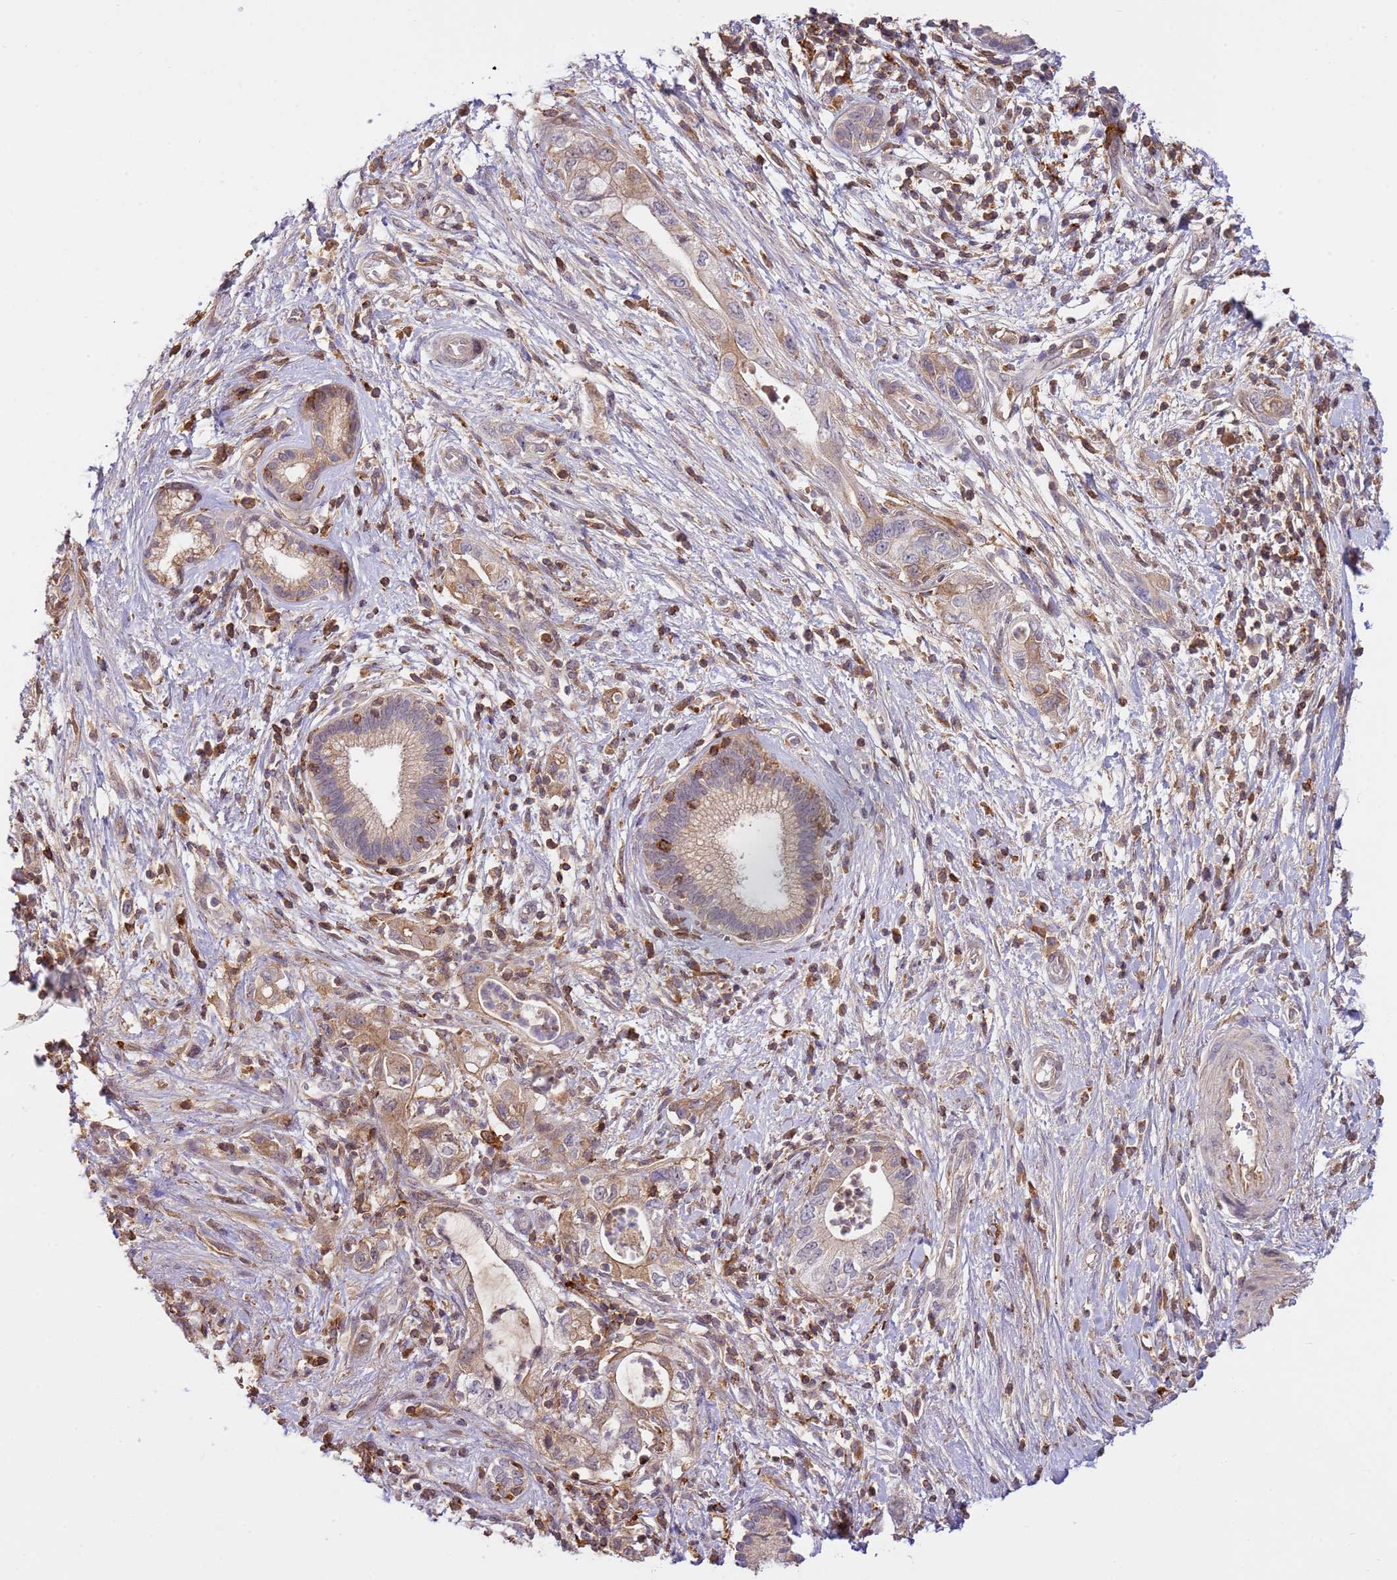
{"staining": {"intensity": "moderate", "quantity": "25%-75%", "location": "cytoplasmic/membranous"}, "tissue": "pancreatic cancer", "cell_type": "Tumor cells", "image_type": "cancer", "snomed": [{"axis": "morphology", "description": "Adenocarcinoma, NOS"}, {"axis": "topography", "description": "Pancreas"}], "caption": "Immunohistochemistry (IHC) staining of pancreatic cancer (adenocarcinoma), which exhibits medium levels of moderate cytoplasmic/membranous positivity in approximately 25%-75% of tumor cells indicating moderate cytoplasmic/membranous protein positivity. The staining was performed using DAB (3,3'-diaminobenzidine) (brown) for protein detection and nuclei were counterstained in hematoxylin (blue).", "gene": "ZNF624", "patient": {"sex": "female", "age": 73}}